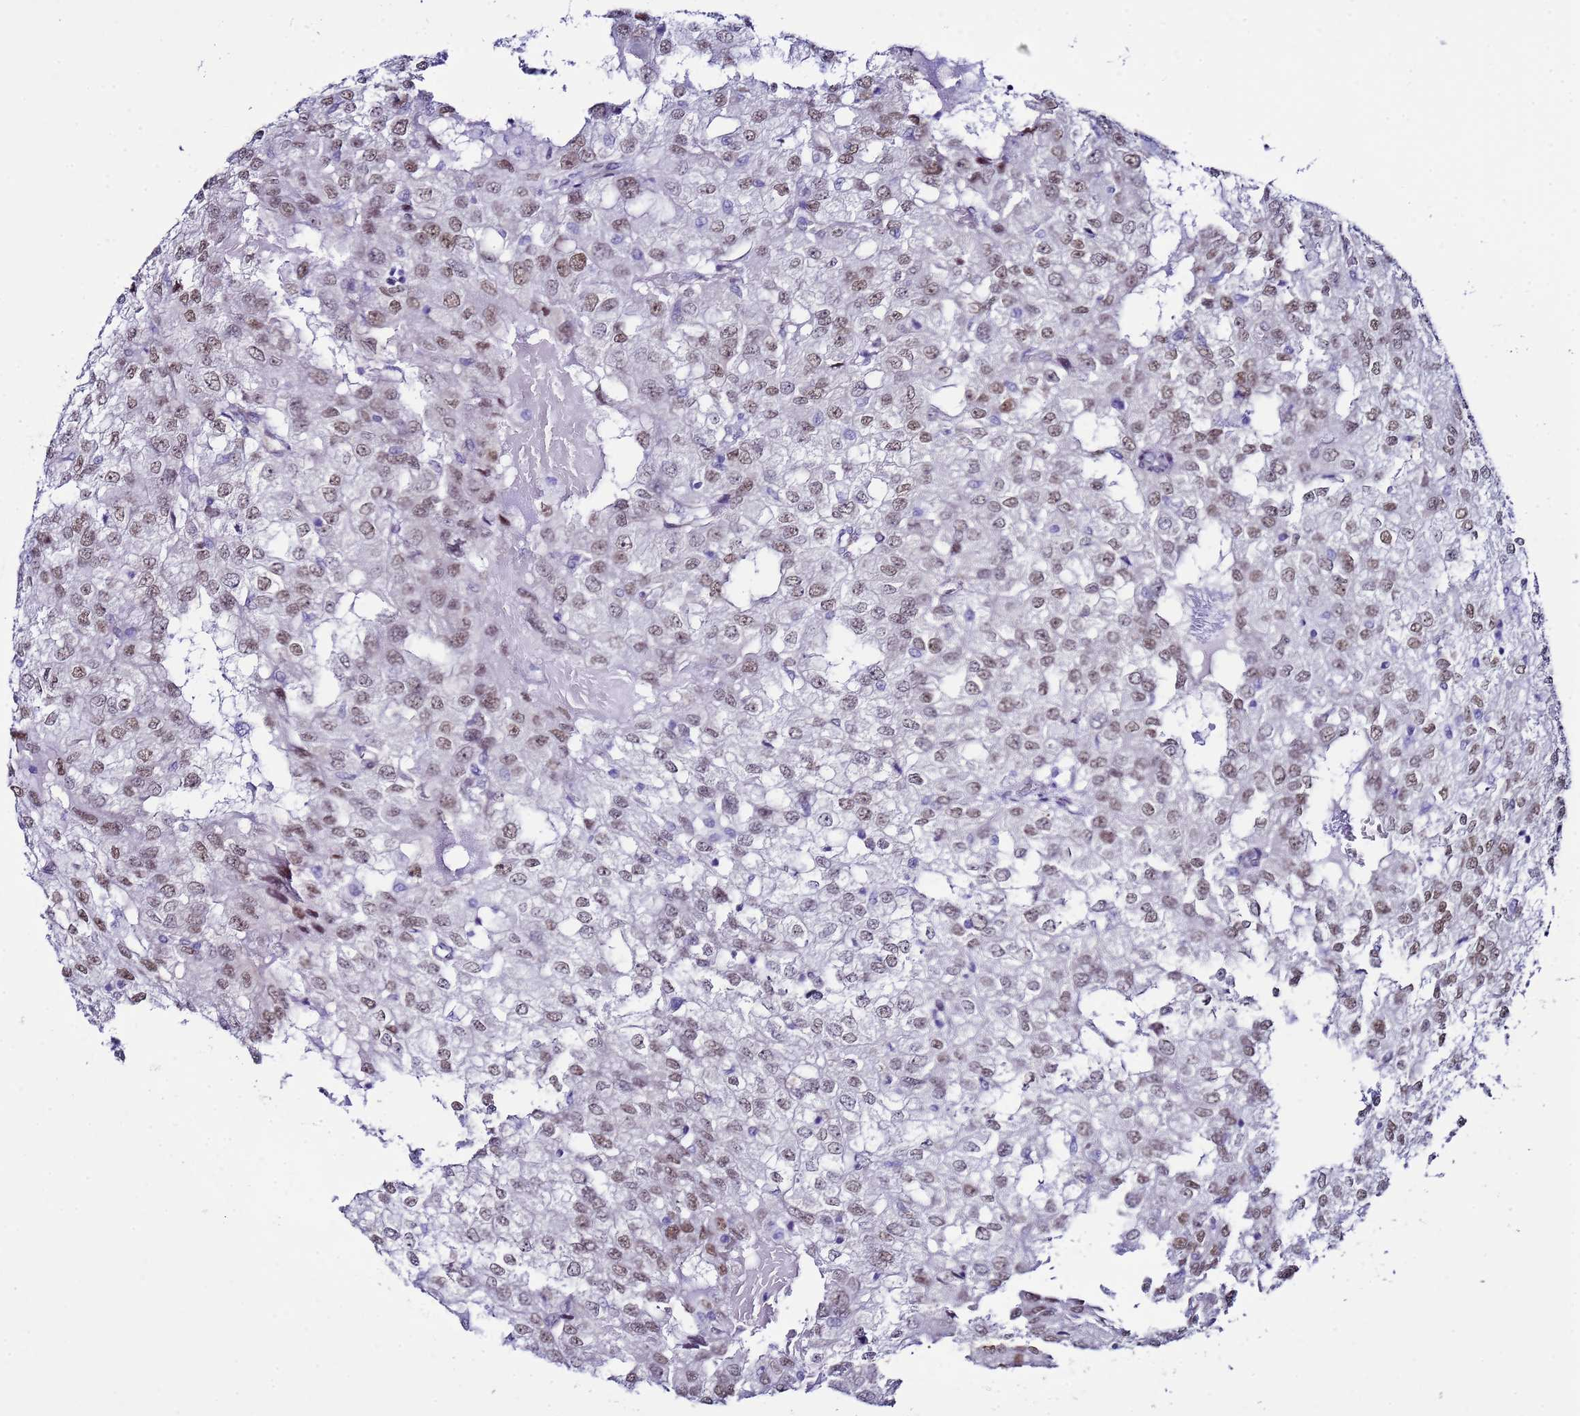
{"staining": {"intensity": "moderate", "quantity": ">75%", "location": "nuclear"}, "tissue": "renal cancer", "cell_type": "Tumor cells", "image_type": "cancer", "snomed": [{"axis": "morphology", "description": "Adenocarcinoma, NOS"}, {"axis": "topography", "description": "Kidney"}], "caption": "This image shows IHC staining of adenocarcinoma (renal), with medium moderate nuclear positivity in approximately >75% of tumor cells.", "gene": "BCL7A", "patient": {"sex": "female", "age": 54}}